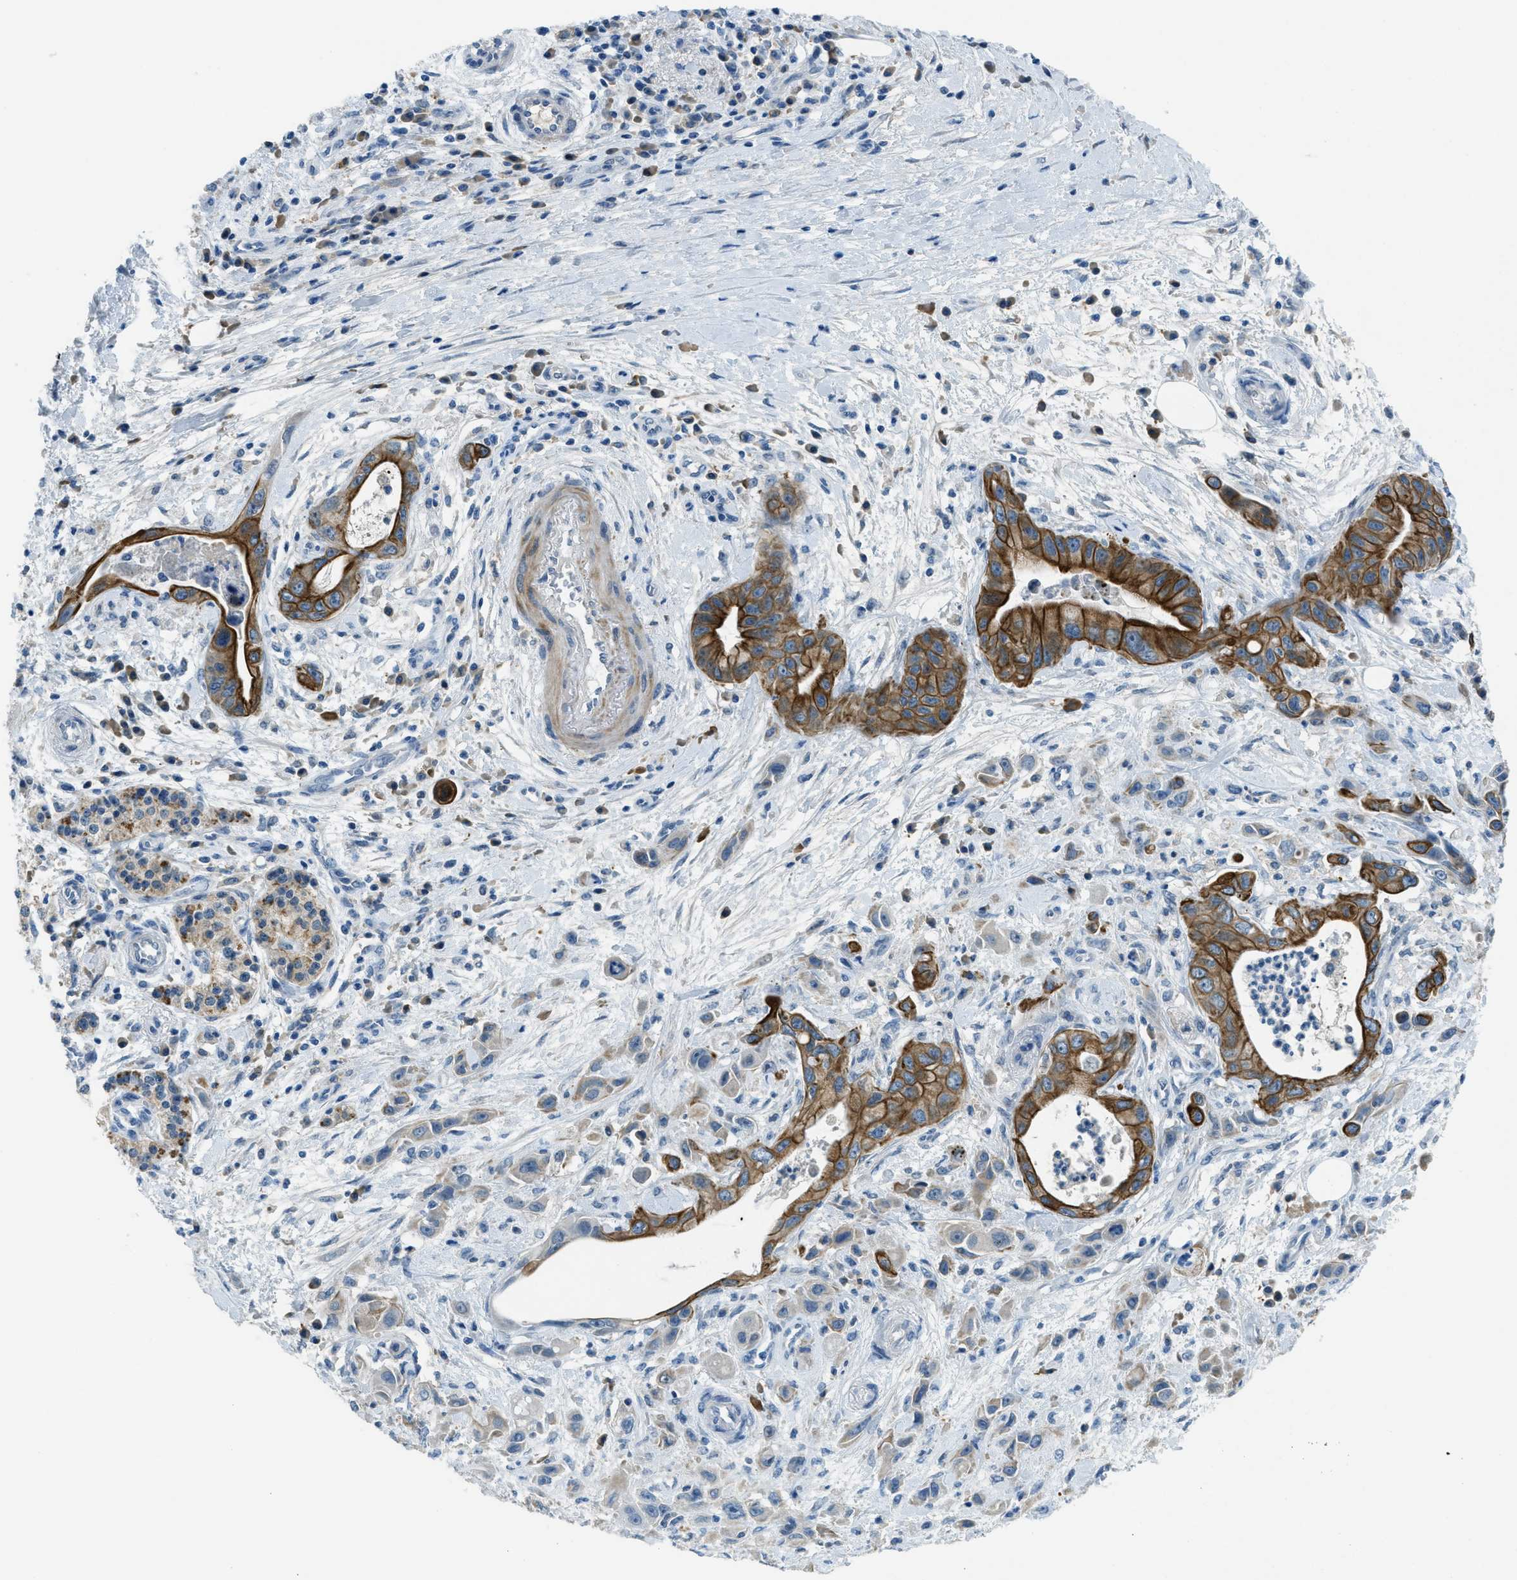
{"staining": {"intensity": "strong", "quantity": ">75%", "location": "cytoplasmic/membranous"}, "tissue": "pancreatic cancer", "cell_type": "Tumor cells", "image_type": "cancer", "snomed": [{"axis": "morphology", "description": "Adenocarcinoma, NOS"}, {"axis": "topography", "description": "Pancreas"}], "caption": "Immunohistochemistry of adenocarcinoma (pancreatic) exhibits high levels of strong cytoplasmic/membranous staining in approximately >75% of tumor cells.", "gene": "KLHL8", "patient": {"sex": "female", "age": 73}}